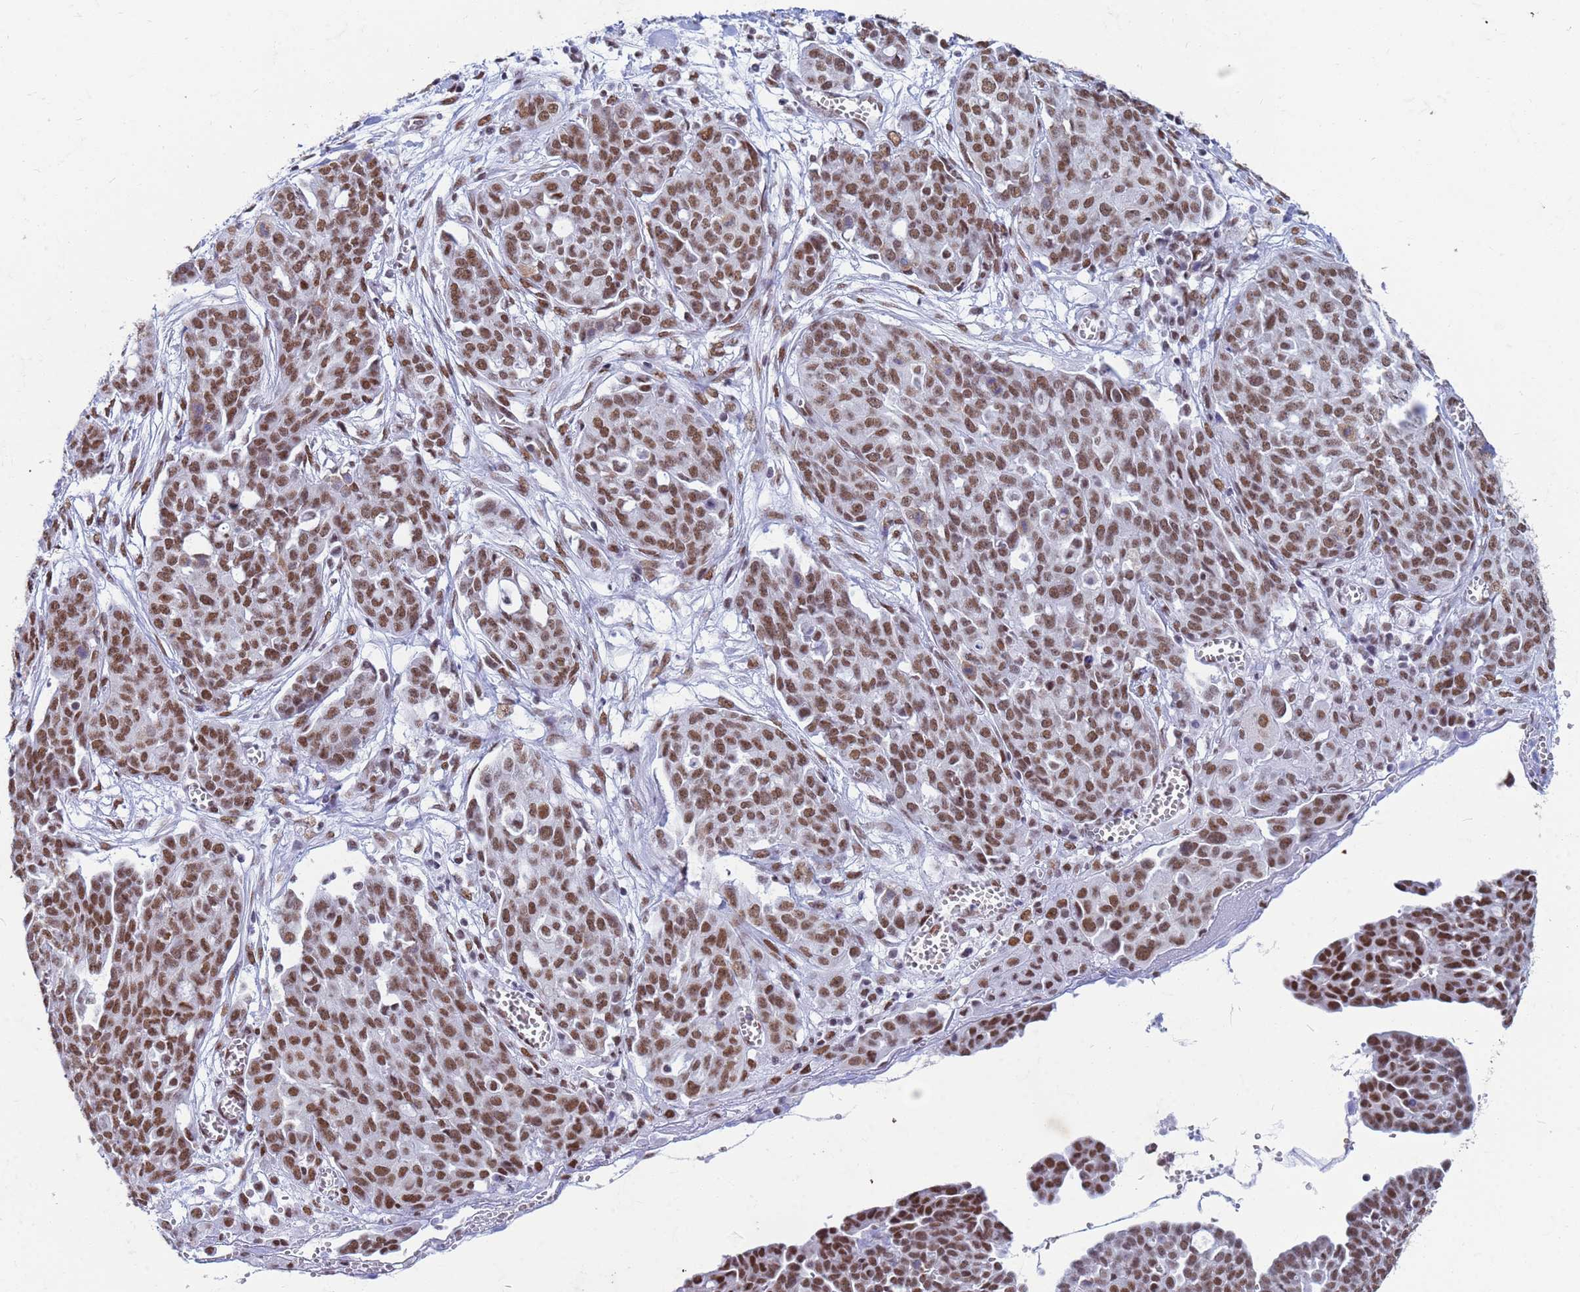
{"staining": {"intensity": "moderate", "quantity": ">75%", "location": "nuclear"}, "tissue": "ovarian cancer", "cell_type": "Tumor cells", "image_type": "cancer", "snomed": [{"axis": "morphology", "description": "Cystadenocarcinoma, serous, NOS"}, {"axis": "topography", "description": "Soft tissue"}, {"axis": "topography", "description": "Ovary"}], "caption": "Human ovarian serous cystadenocarcinoma stained for a protein (brown) demonstrates moderate nuclear positive expression in about >75% of tumor cells.", "gene": "FAM170B", "patient": {"sex": "female", "age": 57}}